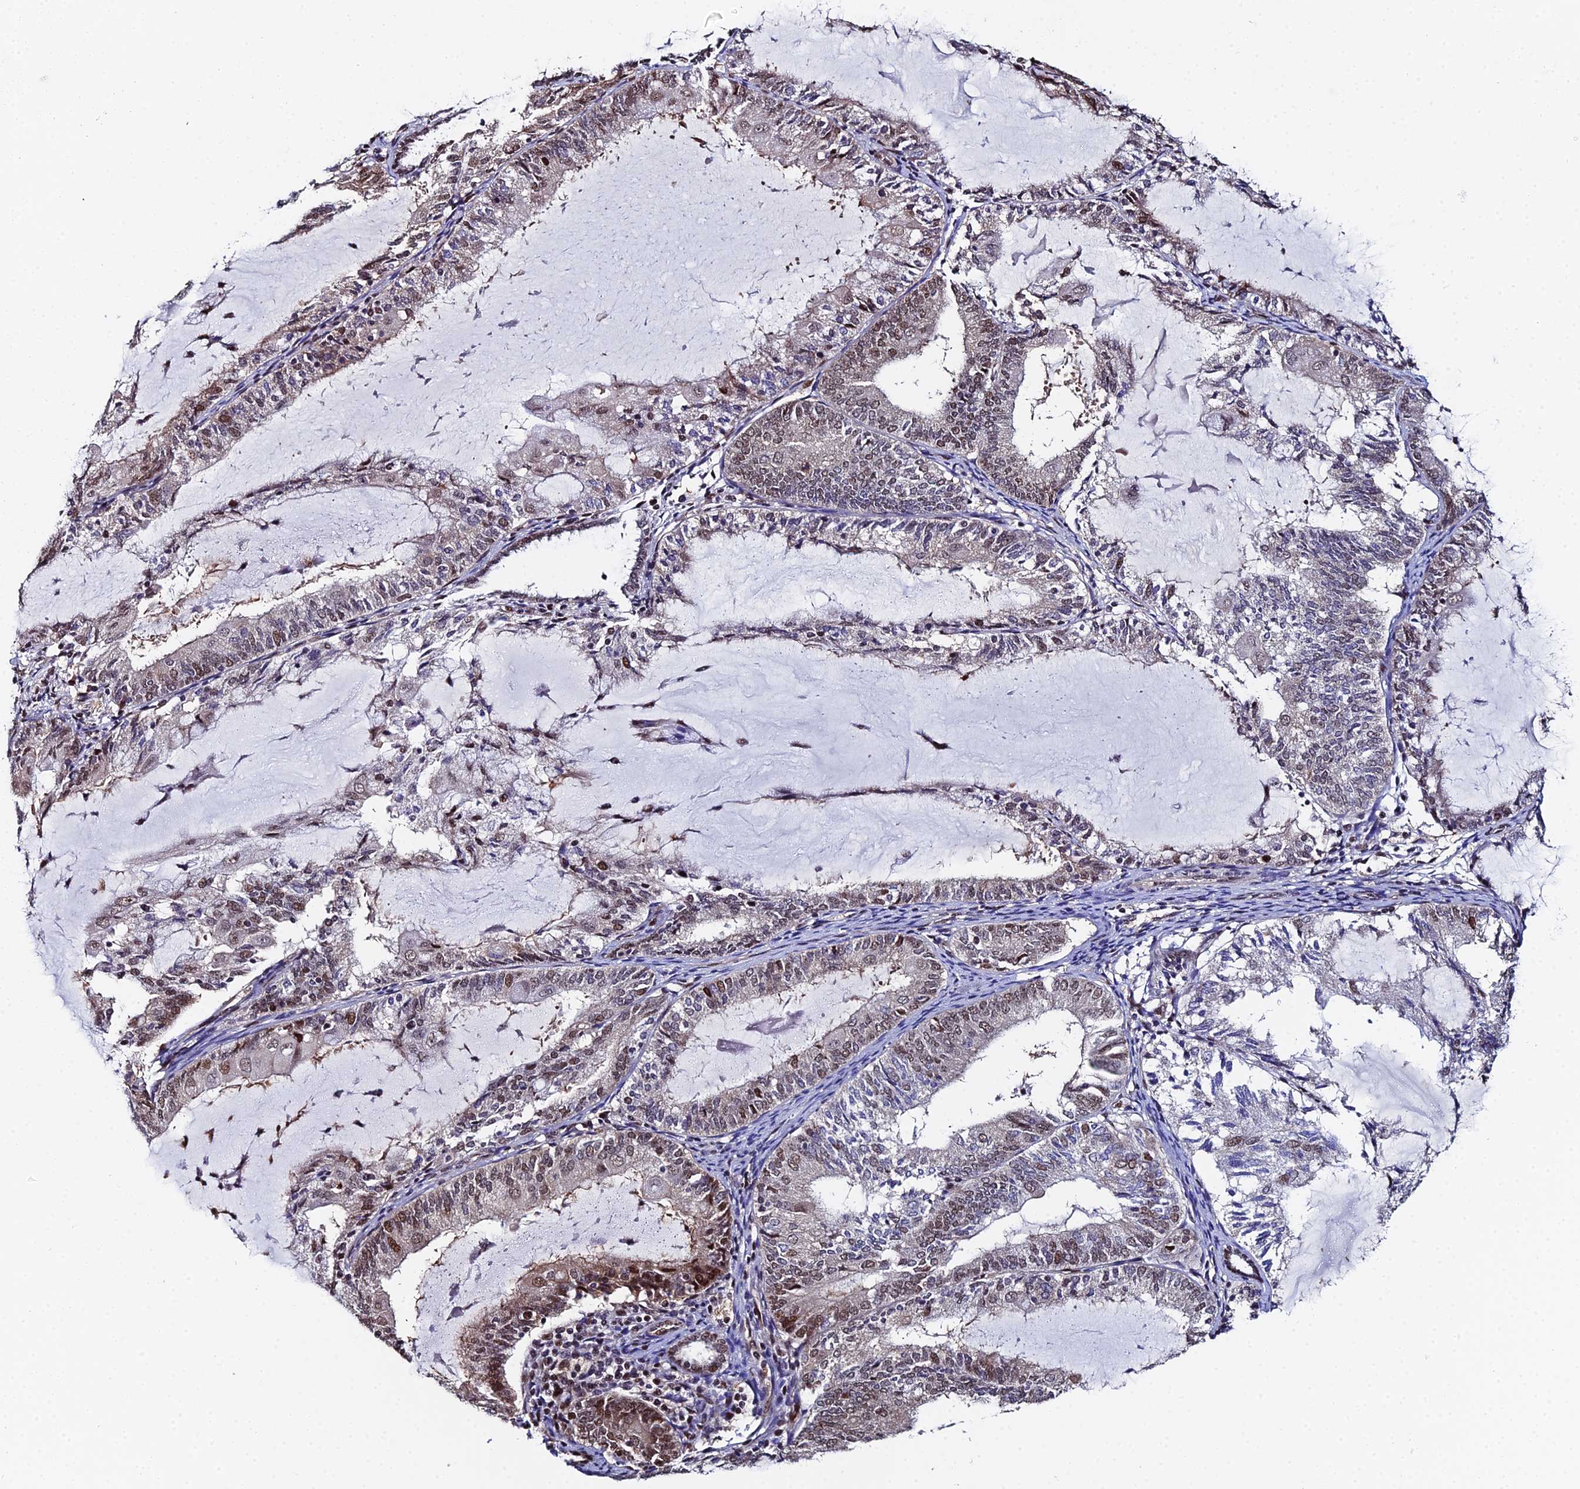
{"staining": {"intensity": "strong", "quantity": "25%-75%", "location": "nuclear"}, "tissue": "endometrial cancer", "cell_type": "Tumor cells", "image_type": "cancer", "snomed": [{"axis": "morphology", "description": "Adenocarcinoma, NOS"}, {"axis": "topography", "description": "Endometrium"}], "caption": "Tumor cells display high levels of strong nuclear positivity in about 25%-75% of cells in endometrial cancer (adenocarcinoma).", "gene": "TIFA", "patient": {"sex": "female", "age": 81}}